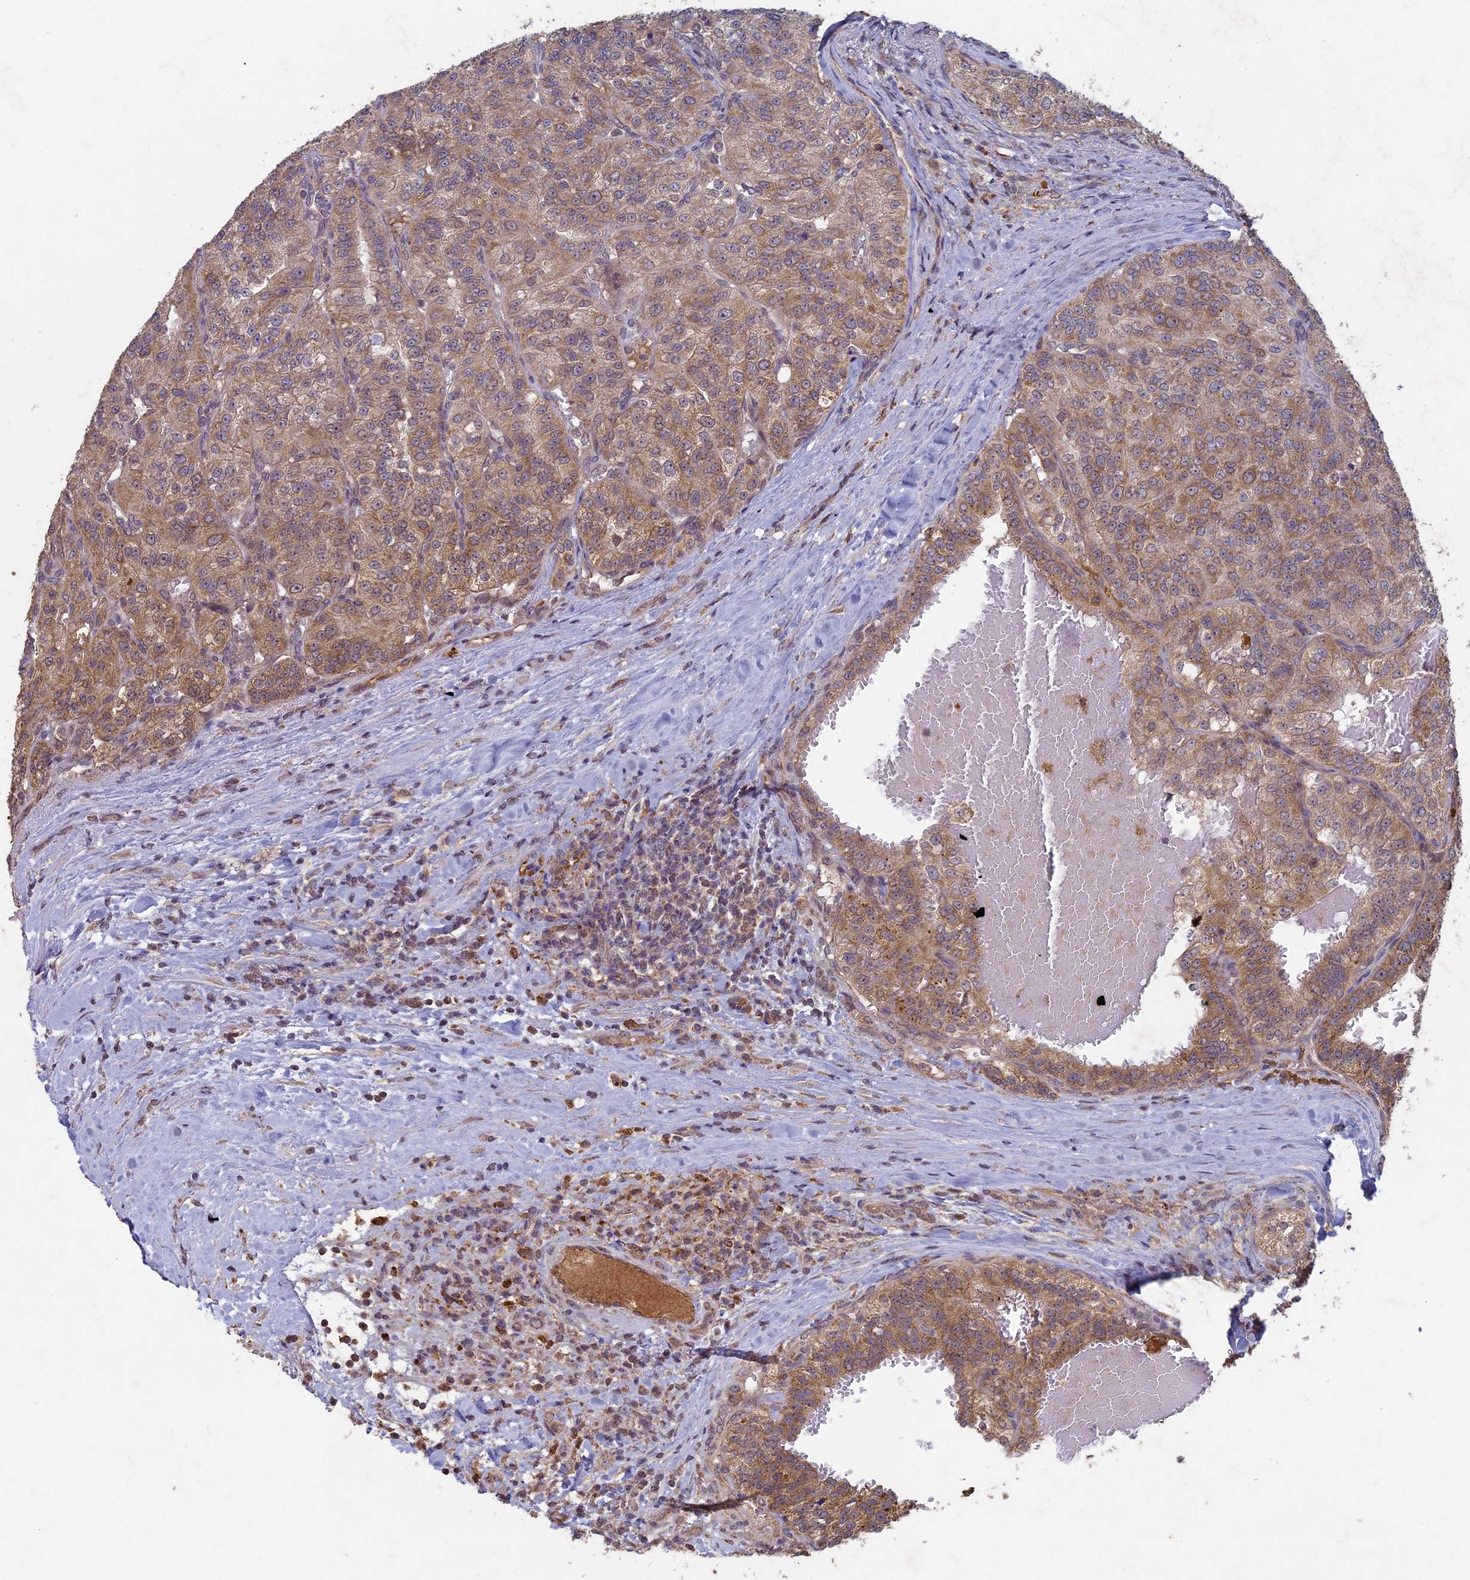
{"staining": {"intensity": "moderate", "quantity": ">75%", "location": "cytoplasmic/membranous"}, "tissue": "renal cancer", "cell_type": "Tumor cells", "image_type": "cancer", "snomed": [{"axis": "morphology", "description": "Adenocarcinoma, NOS"}, {"axis": "topography", "description": "Kidney"}], "caption": "Renal cancer was stained to show a protein in brown. There is medium levels of moderate cytoplasmic/membranous positivity in about >75% of tumor cells.", "gene": "RCCD1", "patient": {"sex": "female", "age": 63}}